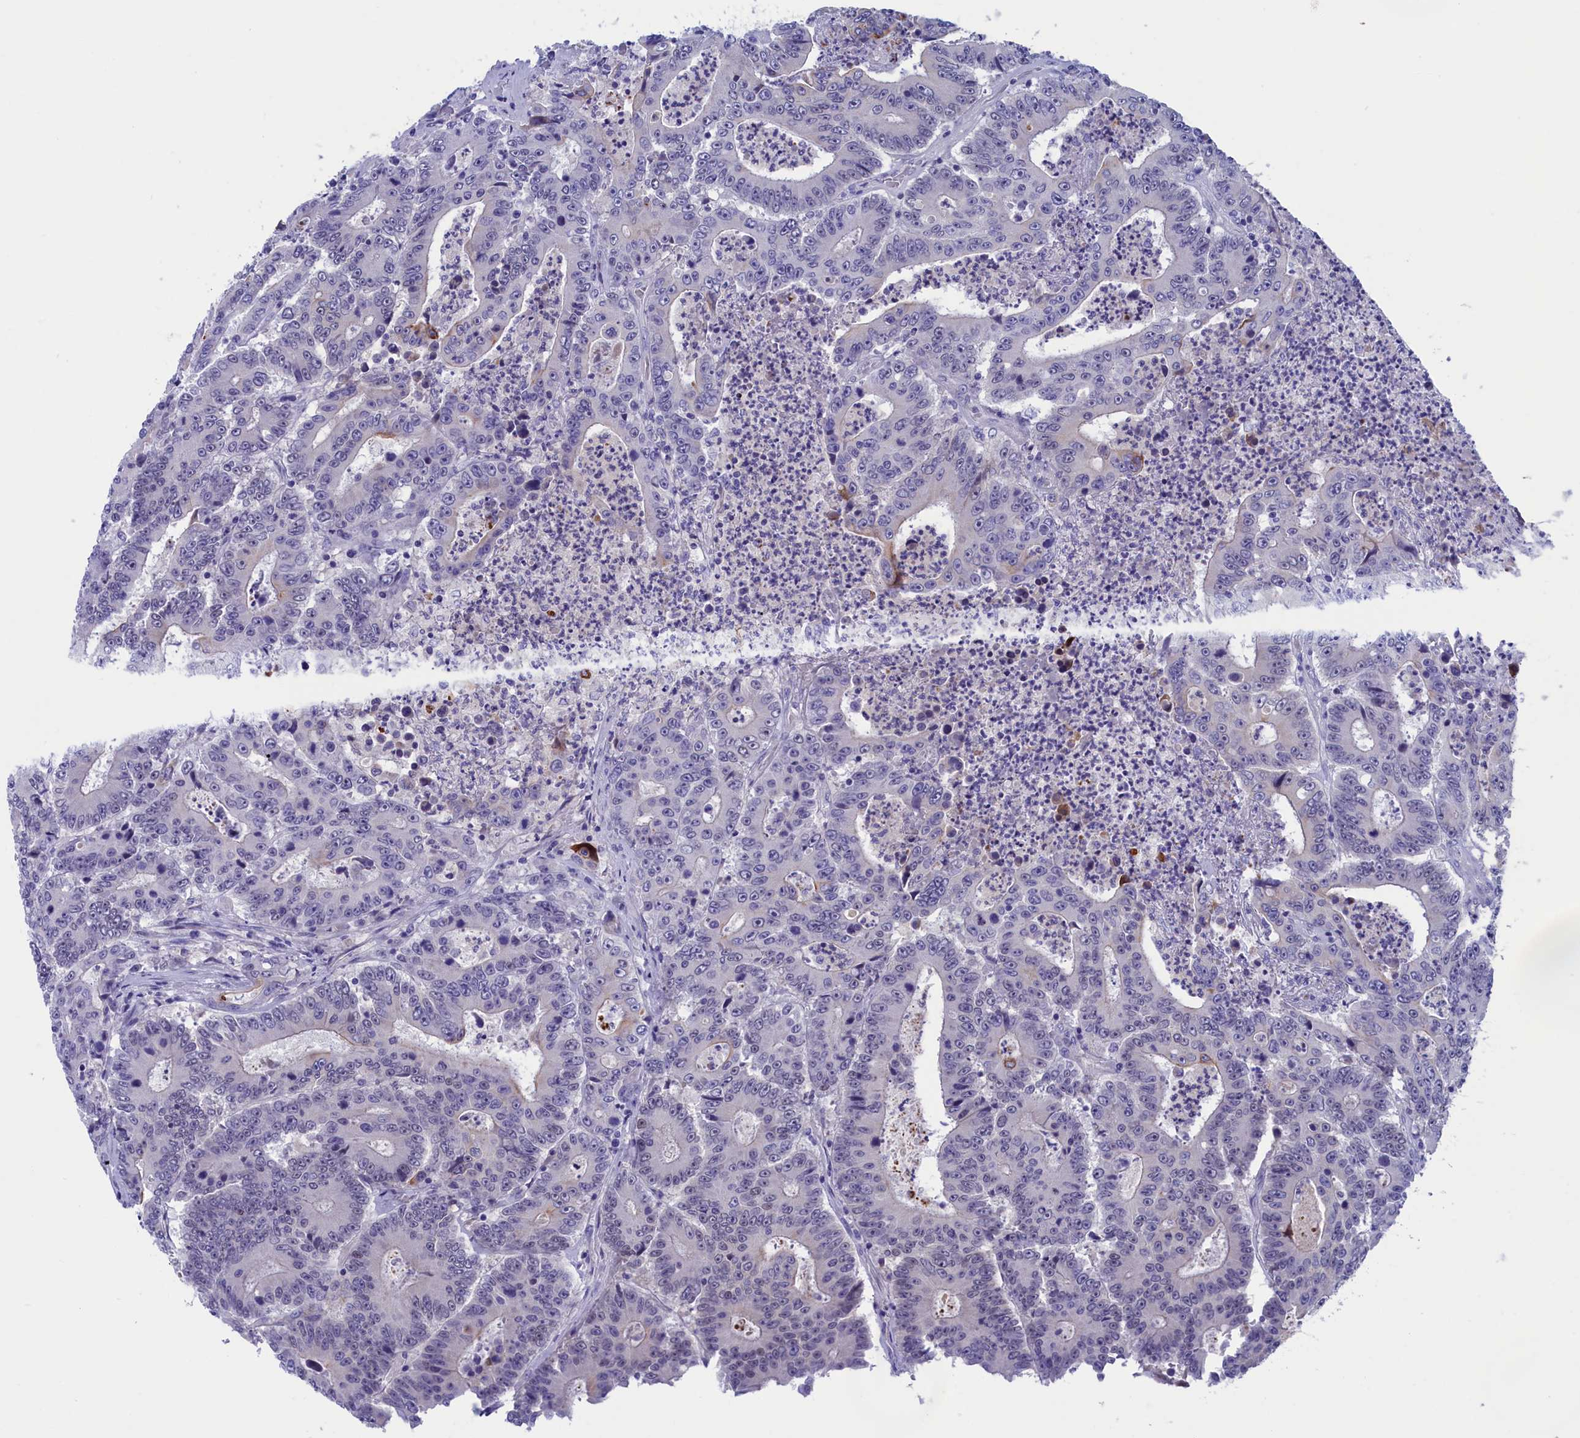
{"staining": {"intensity": "negative", "quantity": "none", "location": "none"}, "tissue": "colorectal cancer", "cell_type": "Tumor cells", "image_type": "cancer", "snomed": [{"axis": "morphology", "description": "Adenocarcinoma, NOS"}, {"axis": "topography", "description": "Colon"}], "caption": "Histopathology image shows no significant protein expression in tumor cells of colorectal cancer.", "gene": "VPS35L", "patient": {"sex": "male", "age": 83}}